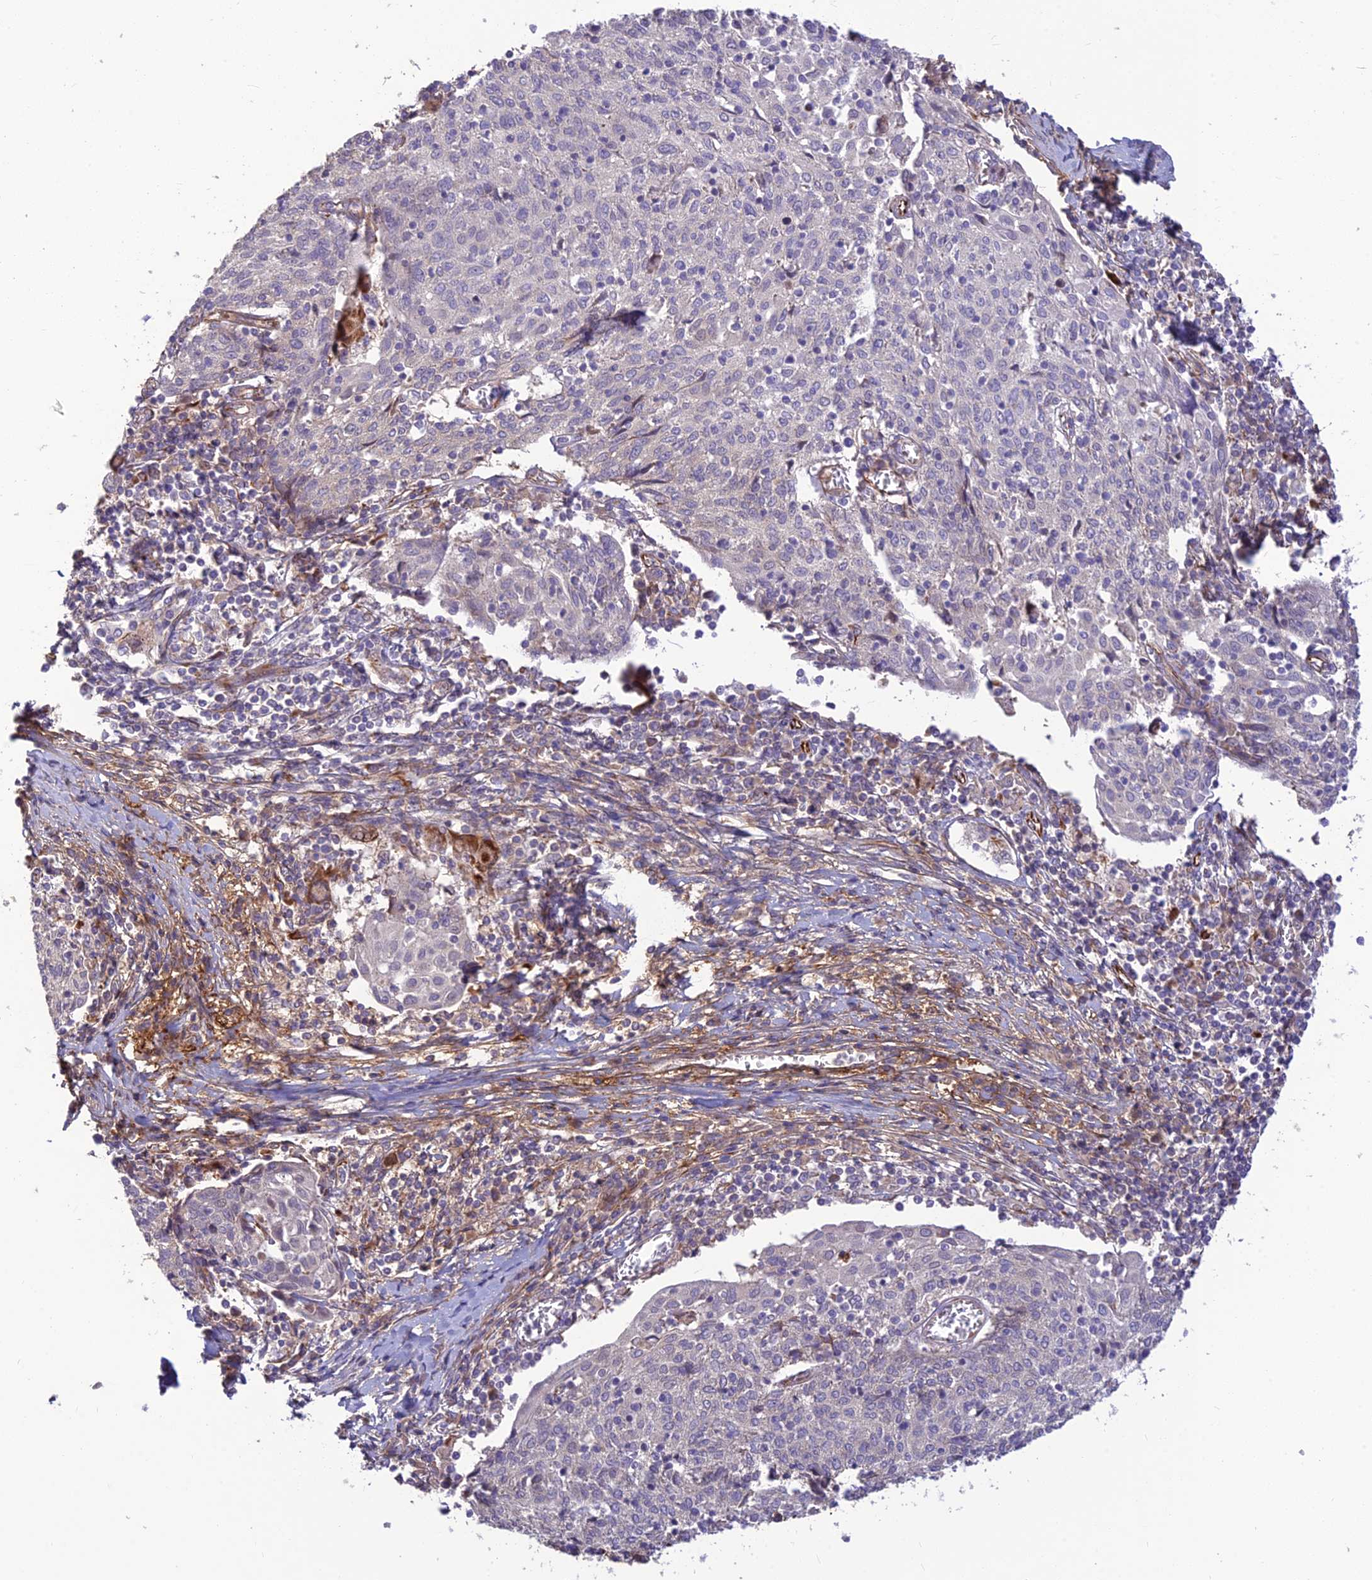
{"staining": {"intensity": "negative", "quantity": "none", "location": "none"}, "tissue": "cervical cancer", "cell_type": "Tumor cells", "image_type": "cancer", "snomed": [{"axis": "morphology", "description": "Squamous cell carcinoma, NOS"}, {"axis": "topography", "description": "Cervix"}], "caption": "Immunohistochemical staining of cervical squamous cell carcinoma exhibits no significant positivity in tumor cells.", "gene": "ST8SIA5", "patient": {"sex": "female", "age": 52}}